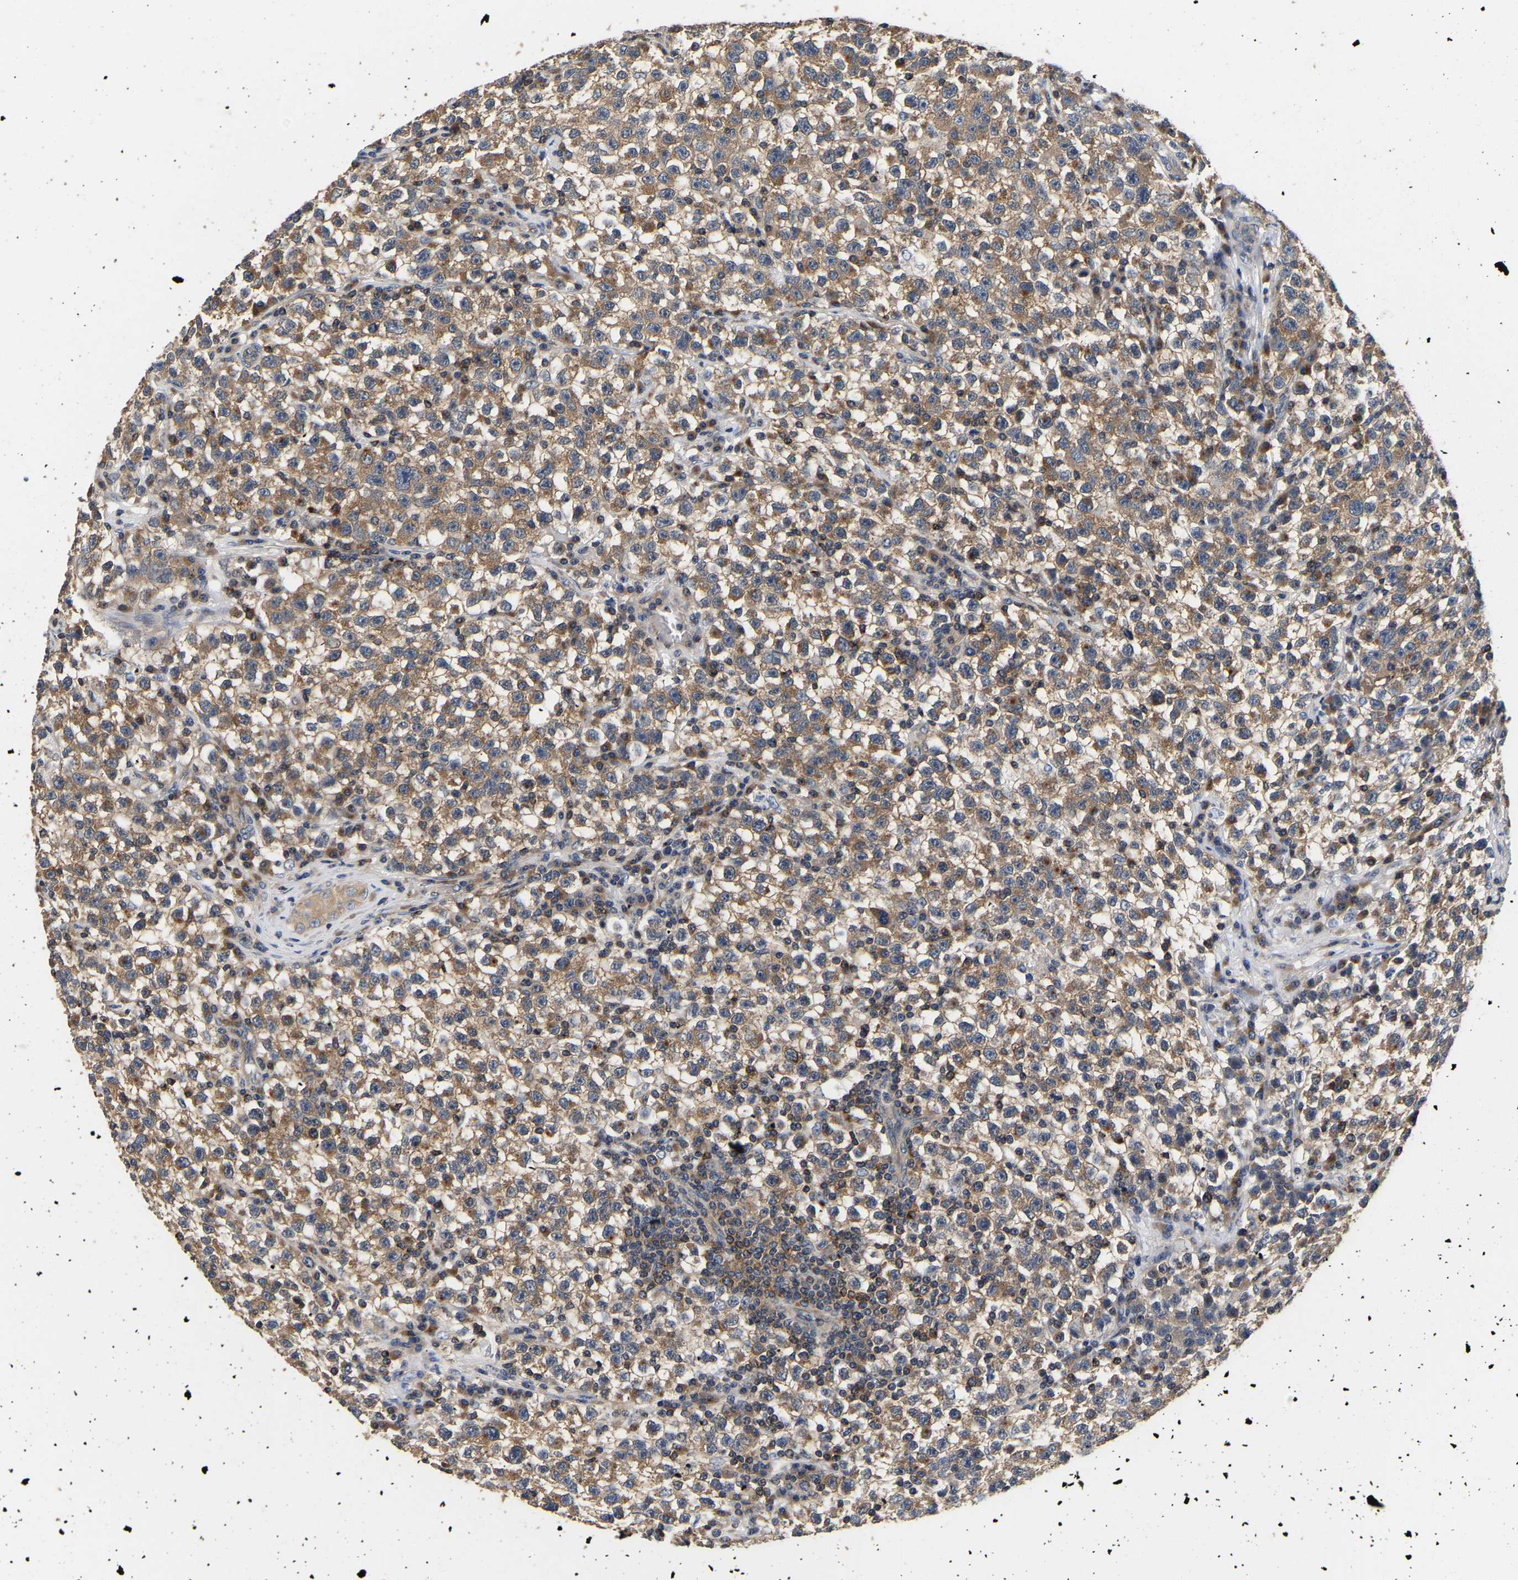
{"staining": {"intensity": "moderate", "quantity": ">75%", "location": "cytoplasmic/membranous"}, "tissue": "testis cancer", "cell_type": "Tumor cells", "image_type": "cancer", "snomed": [{"axis": "morphology", "description": "Seminoma, NOS"}, {"axis": "topography", "description": "Testis"}], "caption": "A brown stain shows moderate cytoplasmic/membranous expression of a protein in human seminoma (testis) tumor cells.", "gene": "LRBA", "patient": {"sex": "male", "age": 22}}